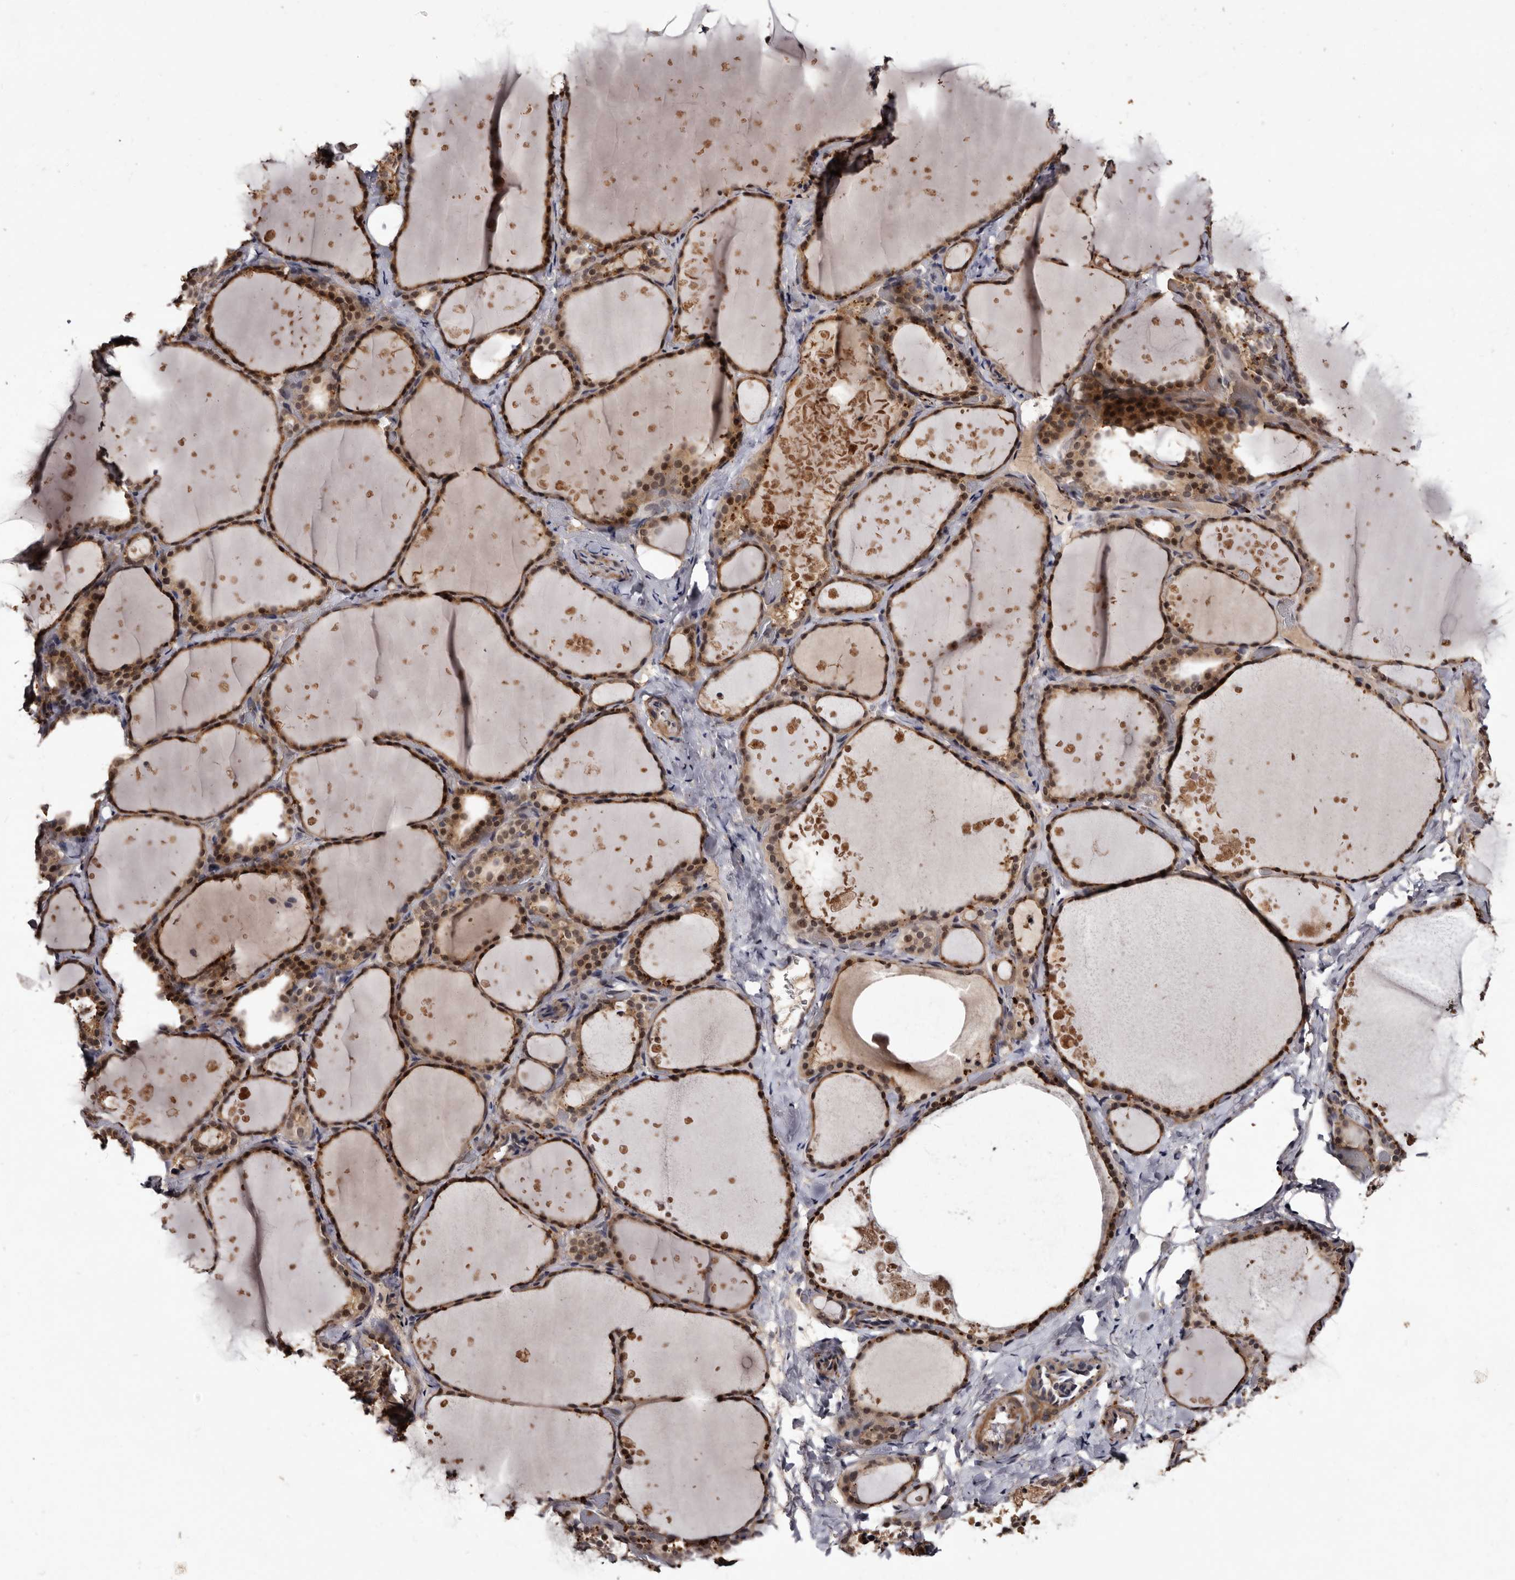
{"staining": {"intensity": "moderate", "quantity": ">75%", "location": "cytoplasmic/membranous,nuclear"}, "tissue": "thyroid gland", "cell_type": "Glandular cells", "image_type": "normal", "snomed": [{"axis": "morphology", "description": "Normal tissue, NOS"}, {"axis": "topography", "description": "Thyroid gland"}], "caption": "Immunohistochemical staining of normal thyroid gland shows moderate cytoplasmic/membranous,nuclear protein positivity in about >75% of glandular cells. (Stains: DAB in brown, nuclei in blue, Microscopy: brightfield microscopy at high magnification).", "gene": "LANCL2", "patient": {"sex": "female", "age": 44}}